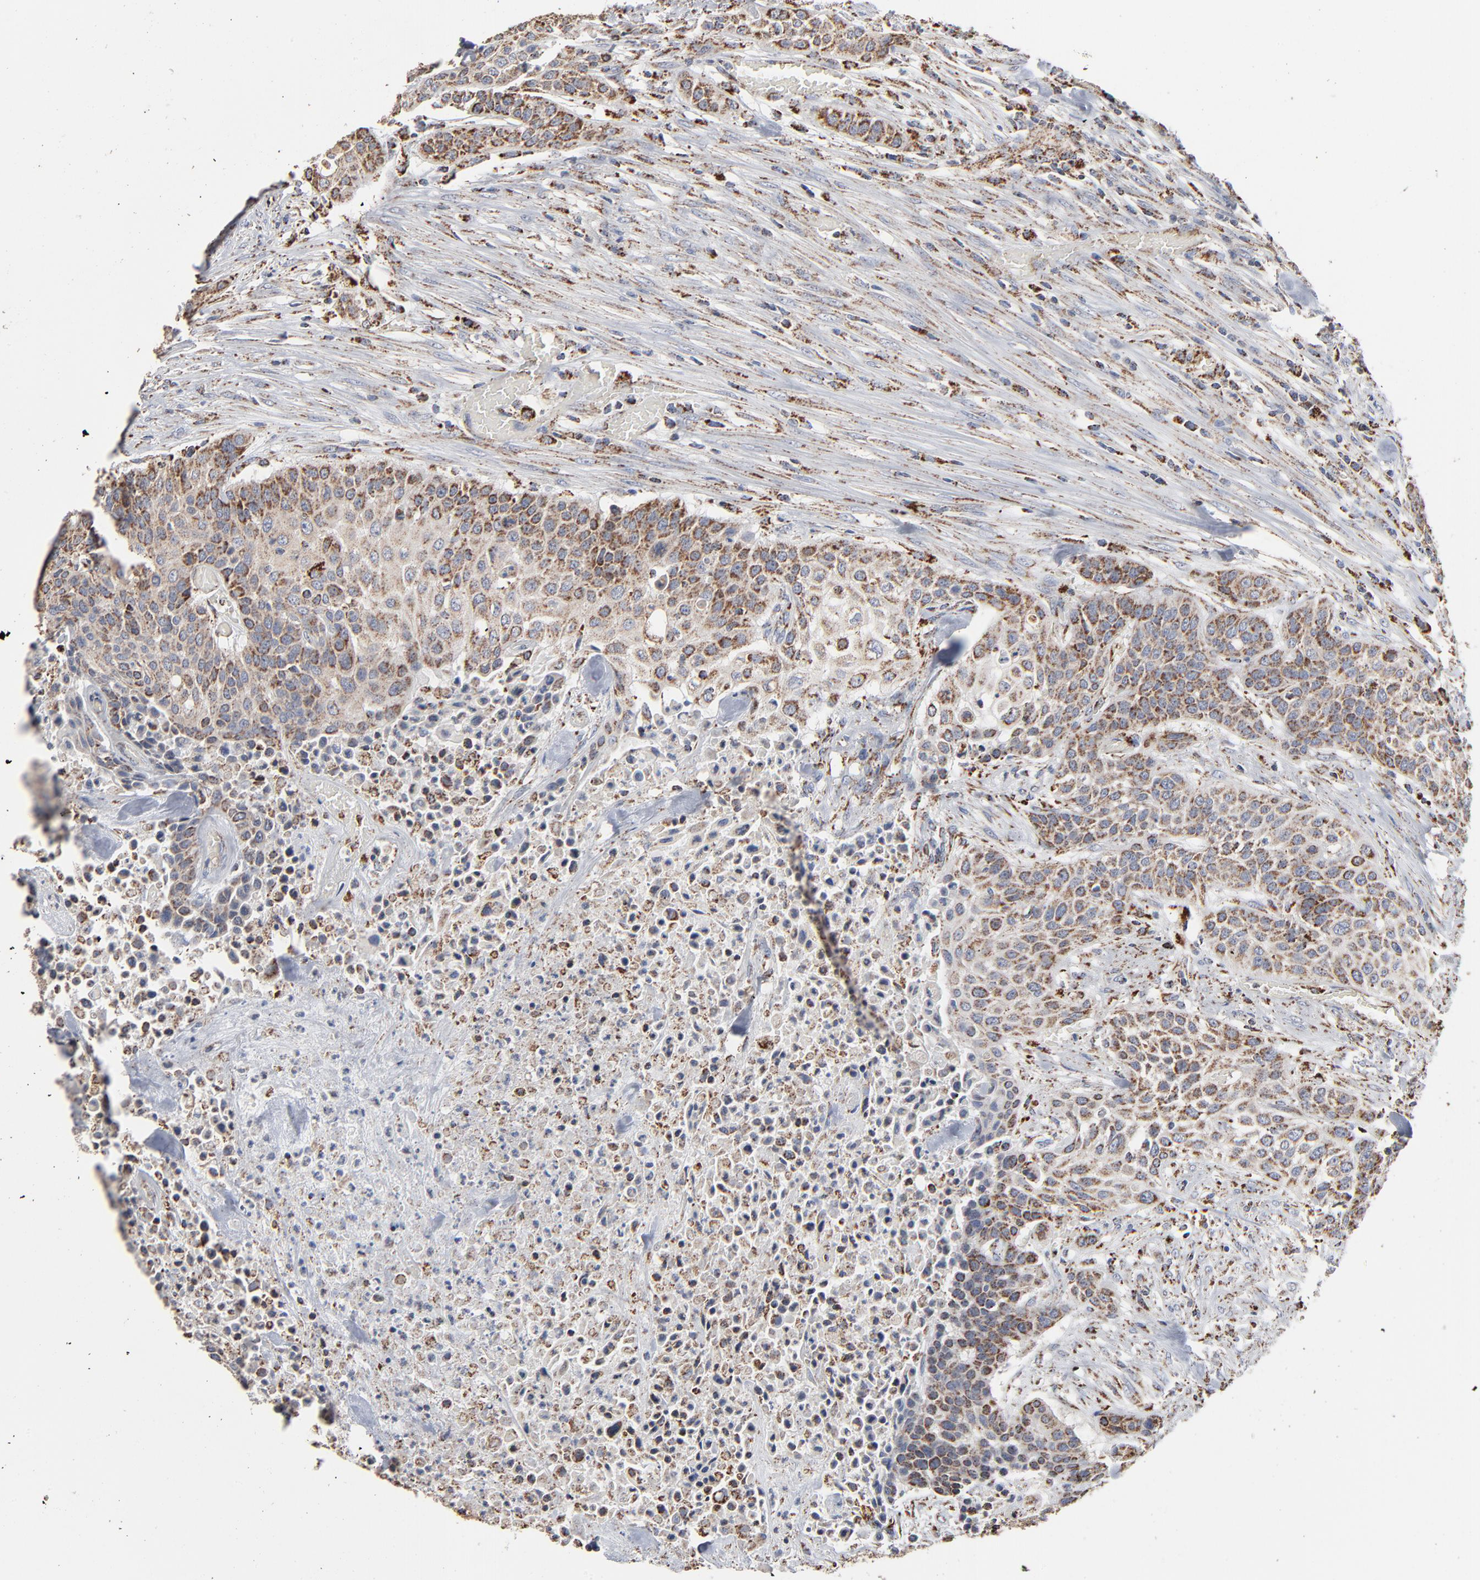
{"staining": {"intensity": "strong", "quantity": ">75%", "location": "cytoplasmic/membranous"}, "tissue": "urothelial cancer", "cell_type": "Tumor cells", "image_type": "cancer", "snomed": [{"axis": "morphology", "description": "Urothelial carcinoma, High grade"}, {"axis": "topography", "description": "Urinary bladder"}], "caption": "A high-resolution histopathology image shows immunohistochemistry (IHC) staining of urothelial carcinoma (high-grade), which demonstrates strong cytoplasmic/membranous staining in about >75% of tumor cells.", "gene": "UQCRC1", "patient": {"sex": "male", "age": 74}}